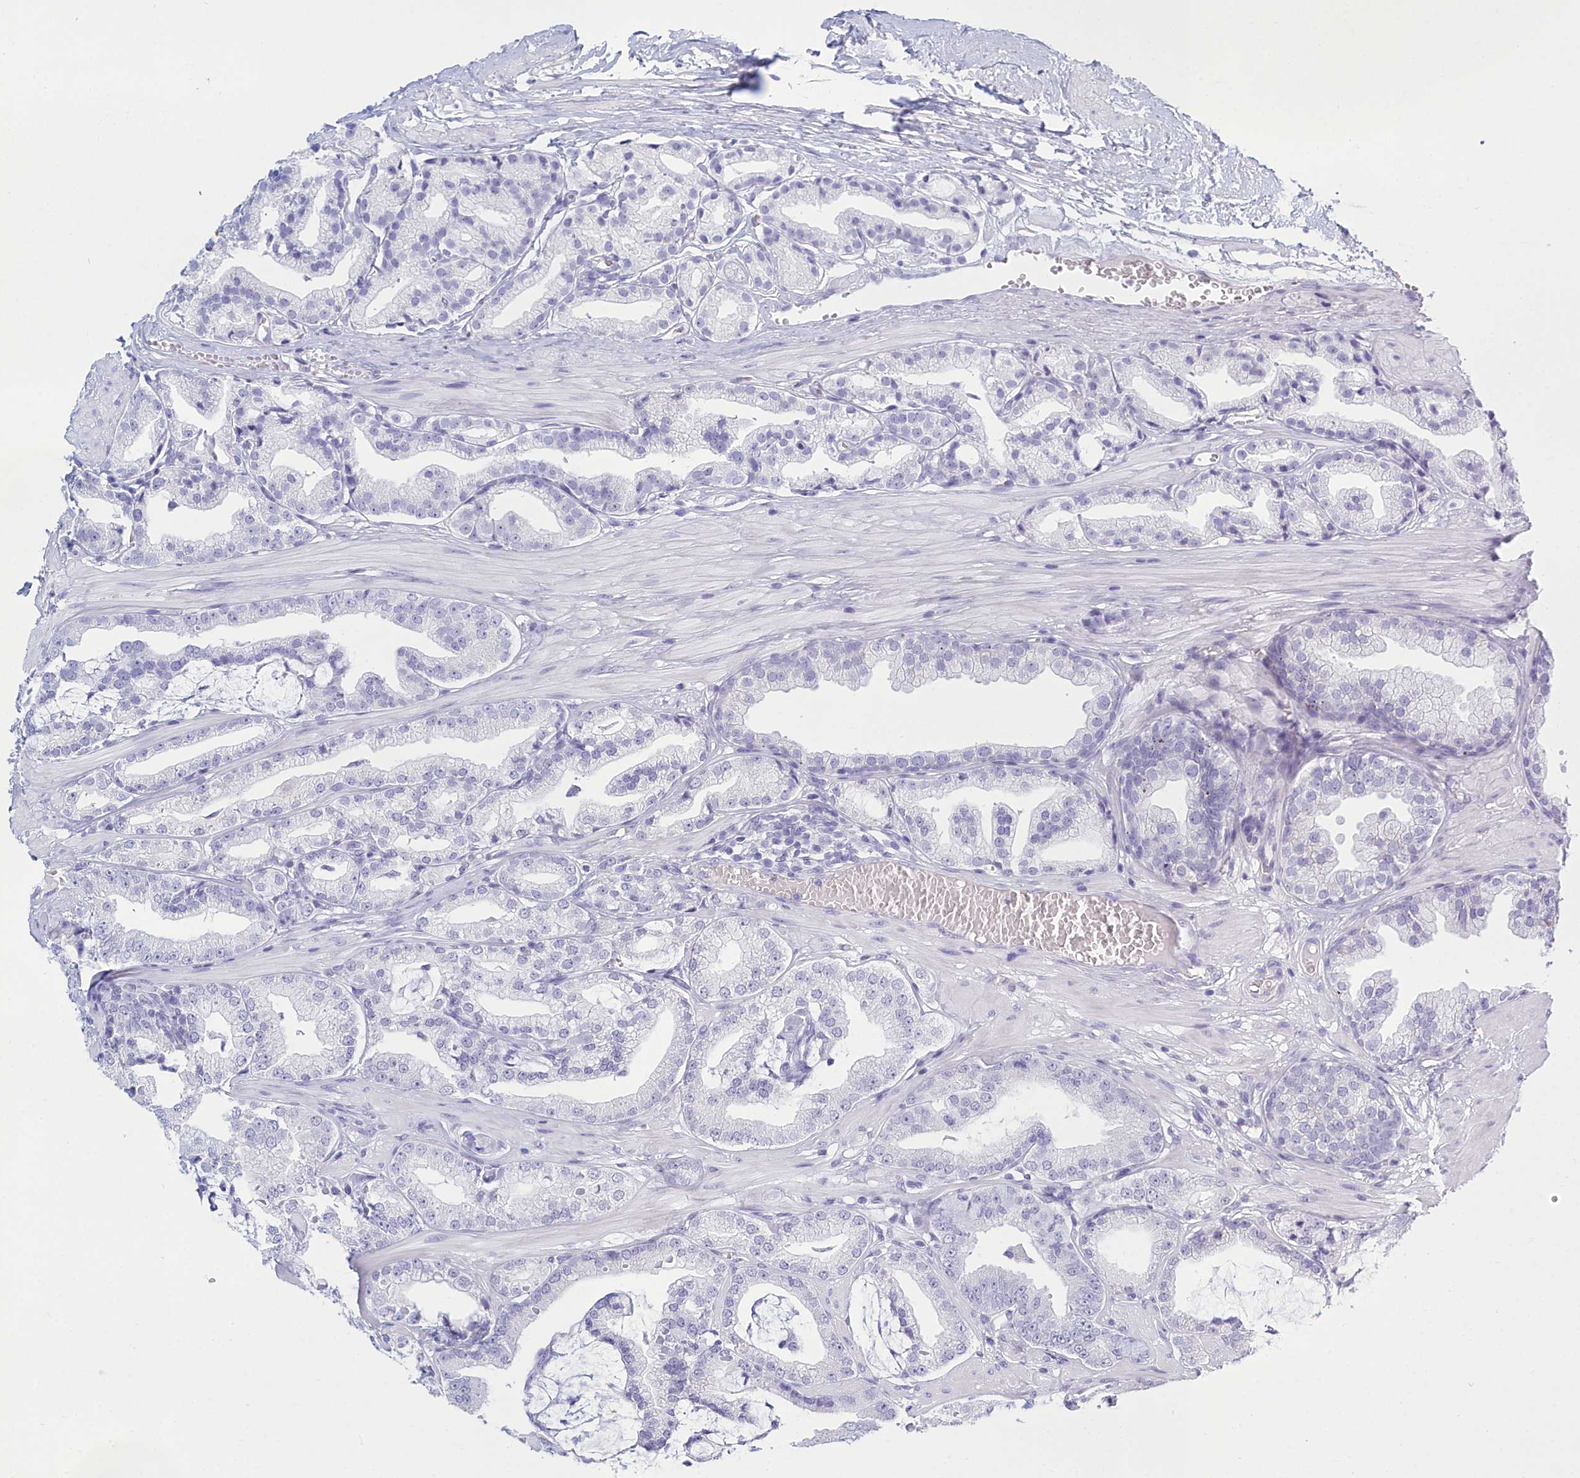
{"staining": {"intensity": "negative", "quantity": "none", "location": "none"}, "tissue": "prostate cancer", "cell_type": "Tumor cells", "image_type": "cancer", "snomed": [{"axis": "morphology", "description": "Adenocarcinoma, High grade"}, {"axis": "topography", "description": "Prostate"}], "caption": "Human prostate high-grade adenocarcinoma stained for a protein using immunohistochemistry (IHC) demonstrates no expression in tumor cells.", "gene": "TMEM97", "patient": {"sex": "male", "age": 71}}